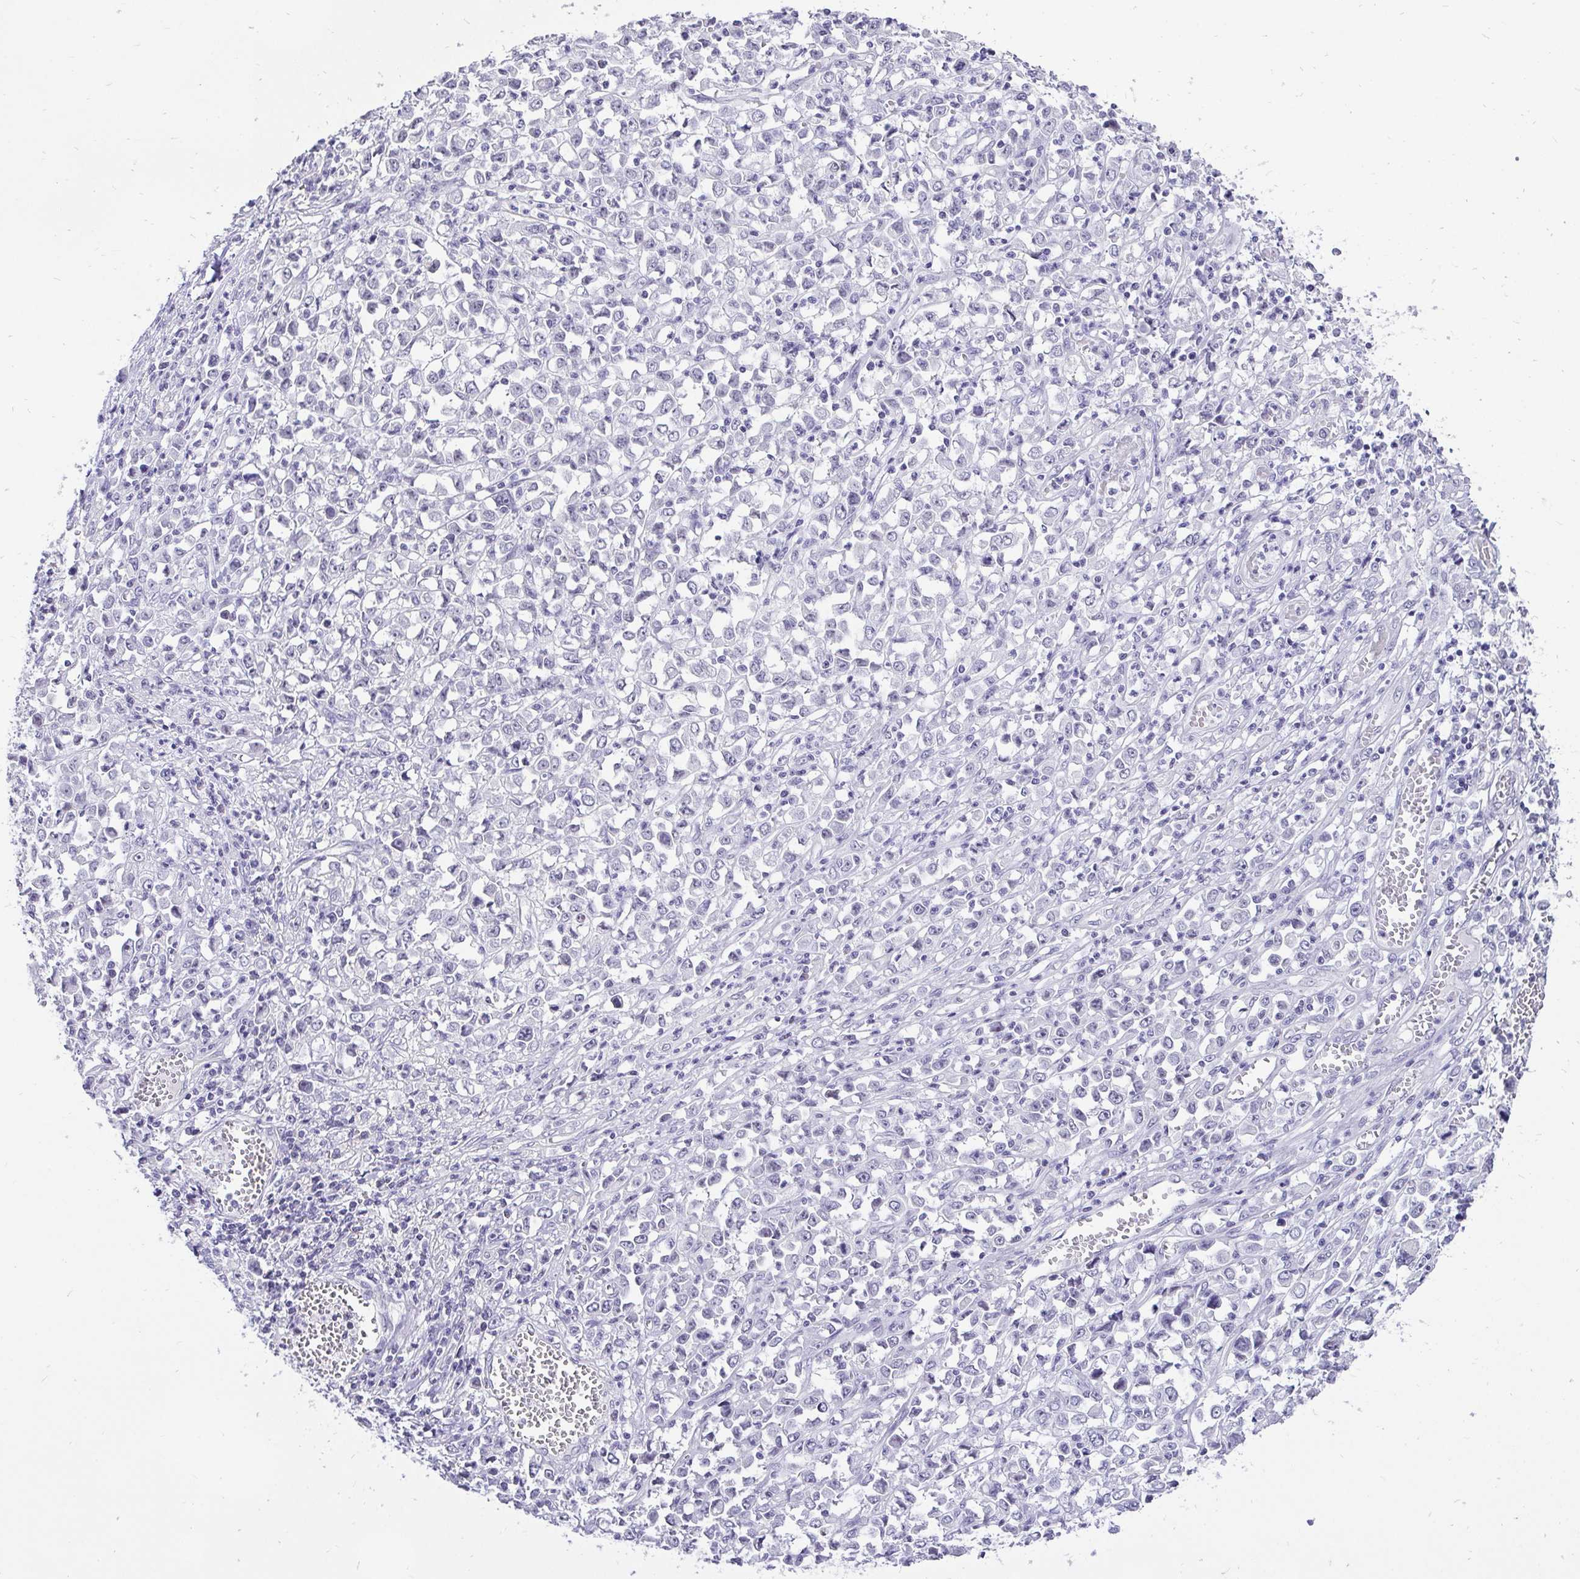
{"staining": {"intensity": "negative", "quantity": "none", "location": "none"}, "tissue": "stomach cancer", "cell_type": "Tumor cells", "image_type": "cancer", "snomed": [{"axis": "morphology", "description": "Adenocarcinoma, NOS"}, {"axis": "topography", "description": "Stomach, upper"}], "caption": "Stomach cancer stained for a protein using immunohistochemistry exhibits no staining tumor cells.", "gene": "ZNF860", "patient": {"sex": "male", "age": 70}}